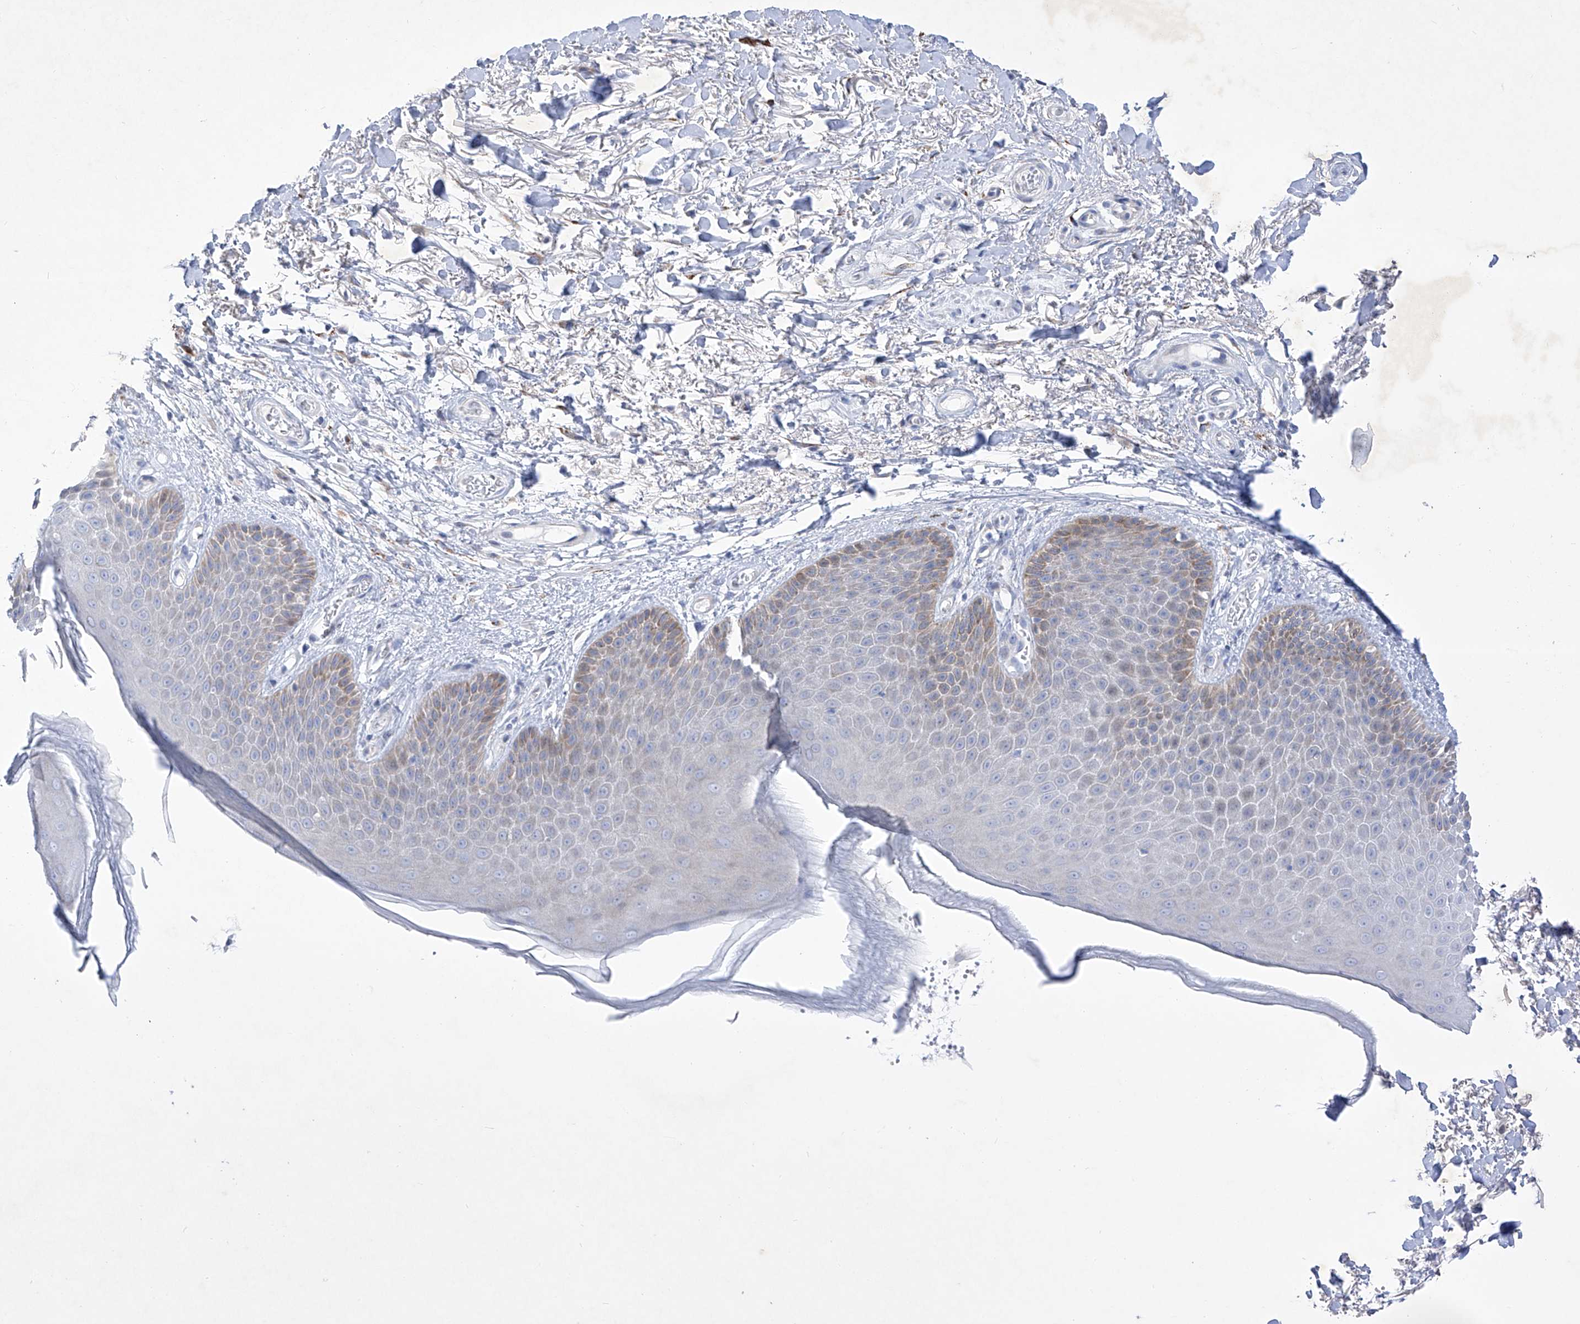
{"staining": {"intensity": "moderate", "quantity": "<25%", "location": "cytoplasmic/membranous"}, "tissue": "skin", "cell_type": "Epidermal cells", "image_type": "normal", "snomed": [{"axis": "morphology", "description": "Normal tissue, NOS"}, {"axis": "topography", "description": "Anal"}], "caption": "Immunohistochemistry (IHC) of normal human skin shows low levels of moderate cytoplasmic/membranous expression in approximately <25% of epidermal cells.", "gene": "C1orf87", "patient": {"sex": "male", "age": 74}}